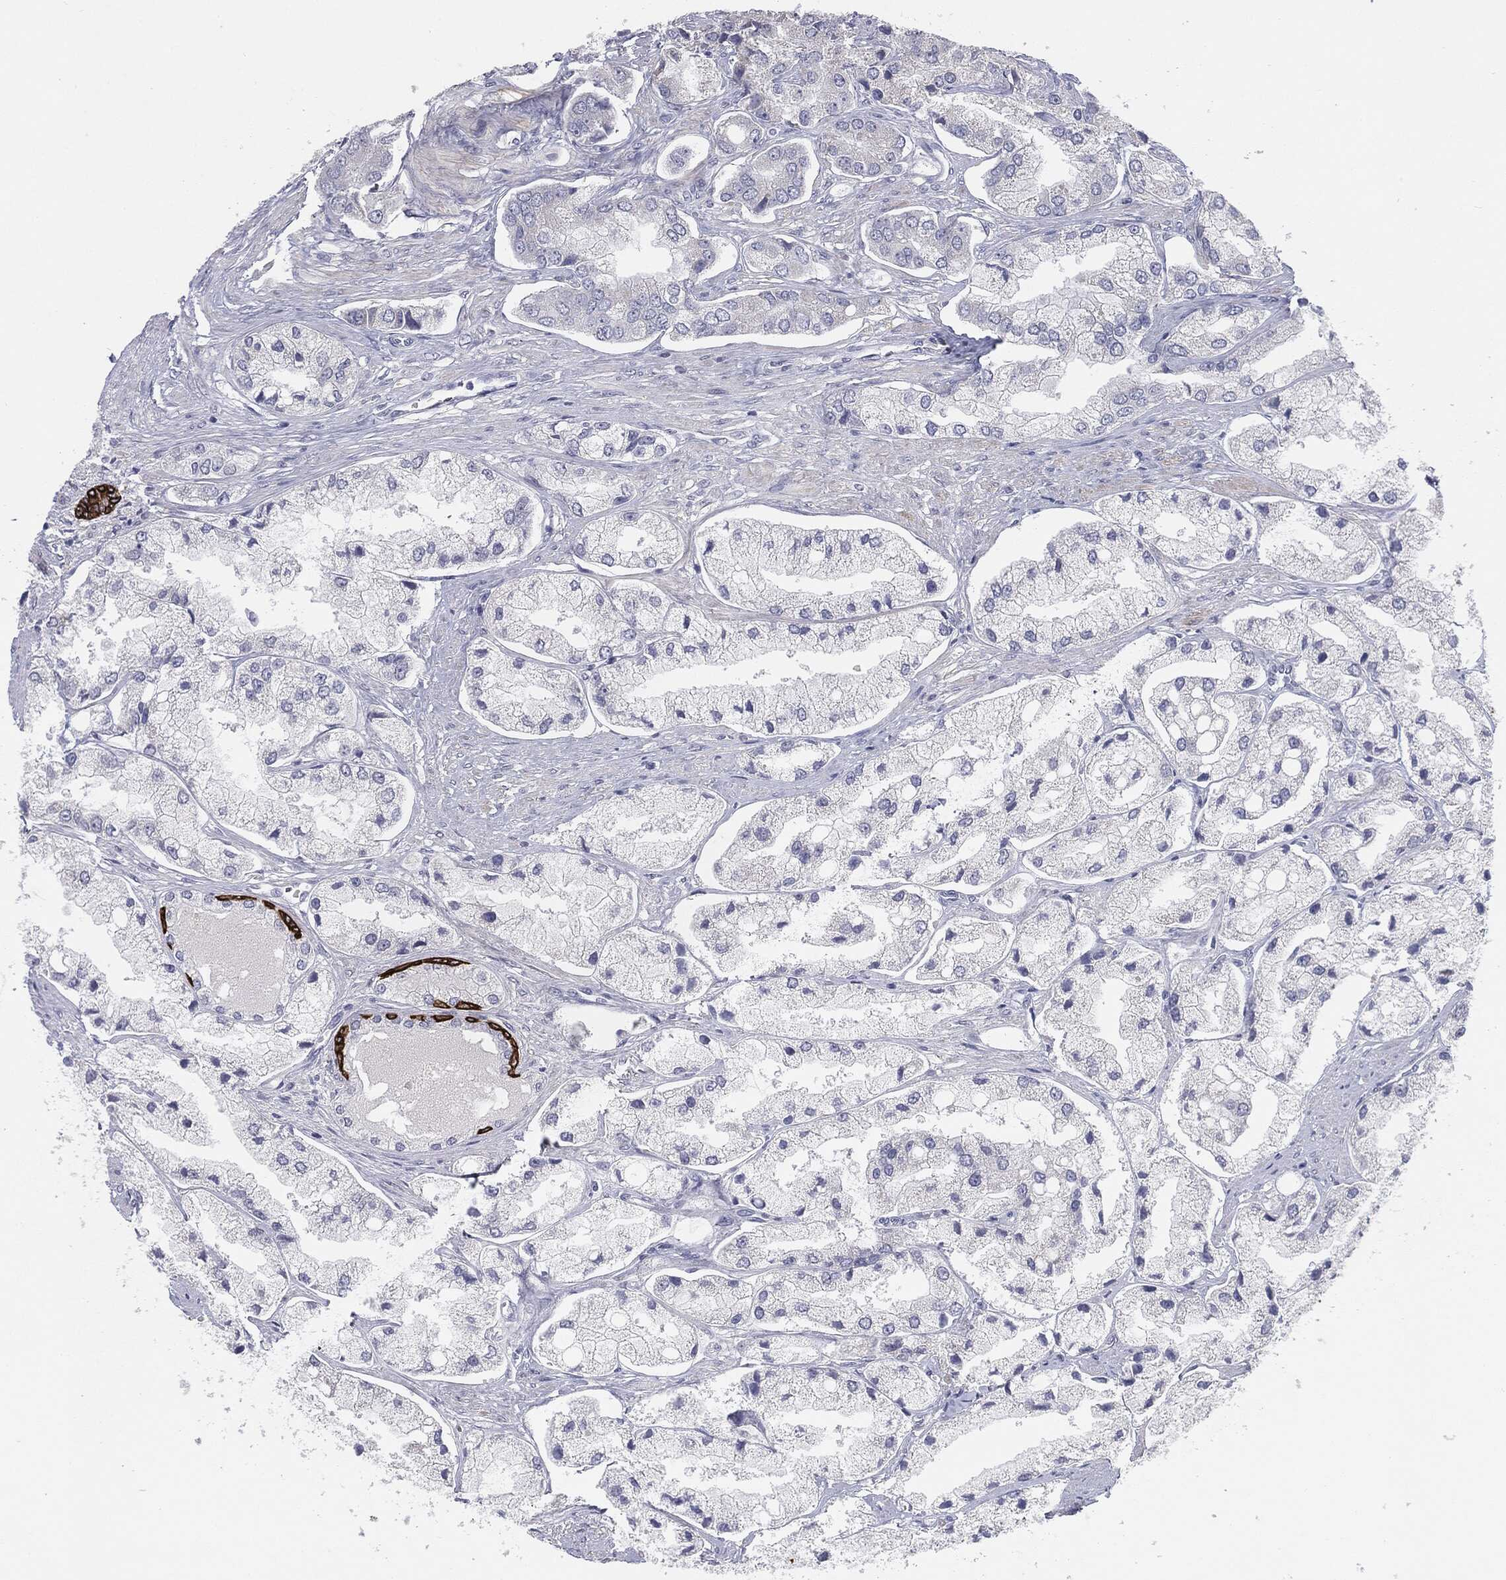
{"staining": {"intensity": "negative", "quantity": "none", "location": "none"}, "tissue": "prostate cancer", "cell_type": "Tumor cells", "image_type": "cancer", "snomed": [{"axis": "morphology", "description": "Adenocarcinoma, Low grade"}, {"axis": "topography", "description": "Prostate"}], "caption": "IHC of human prostate cancer (low-grade adenocarcinoma) displays no expression in tumor cells.", "gene": "KRT5", "patient": {"sex": "male", "age": 69}}